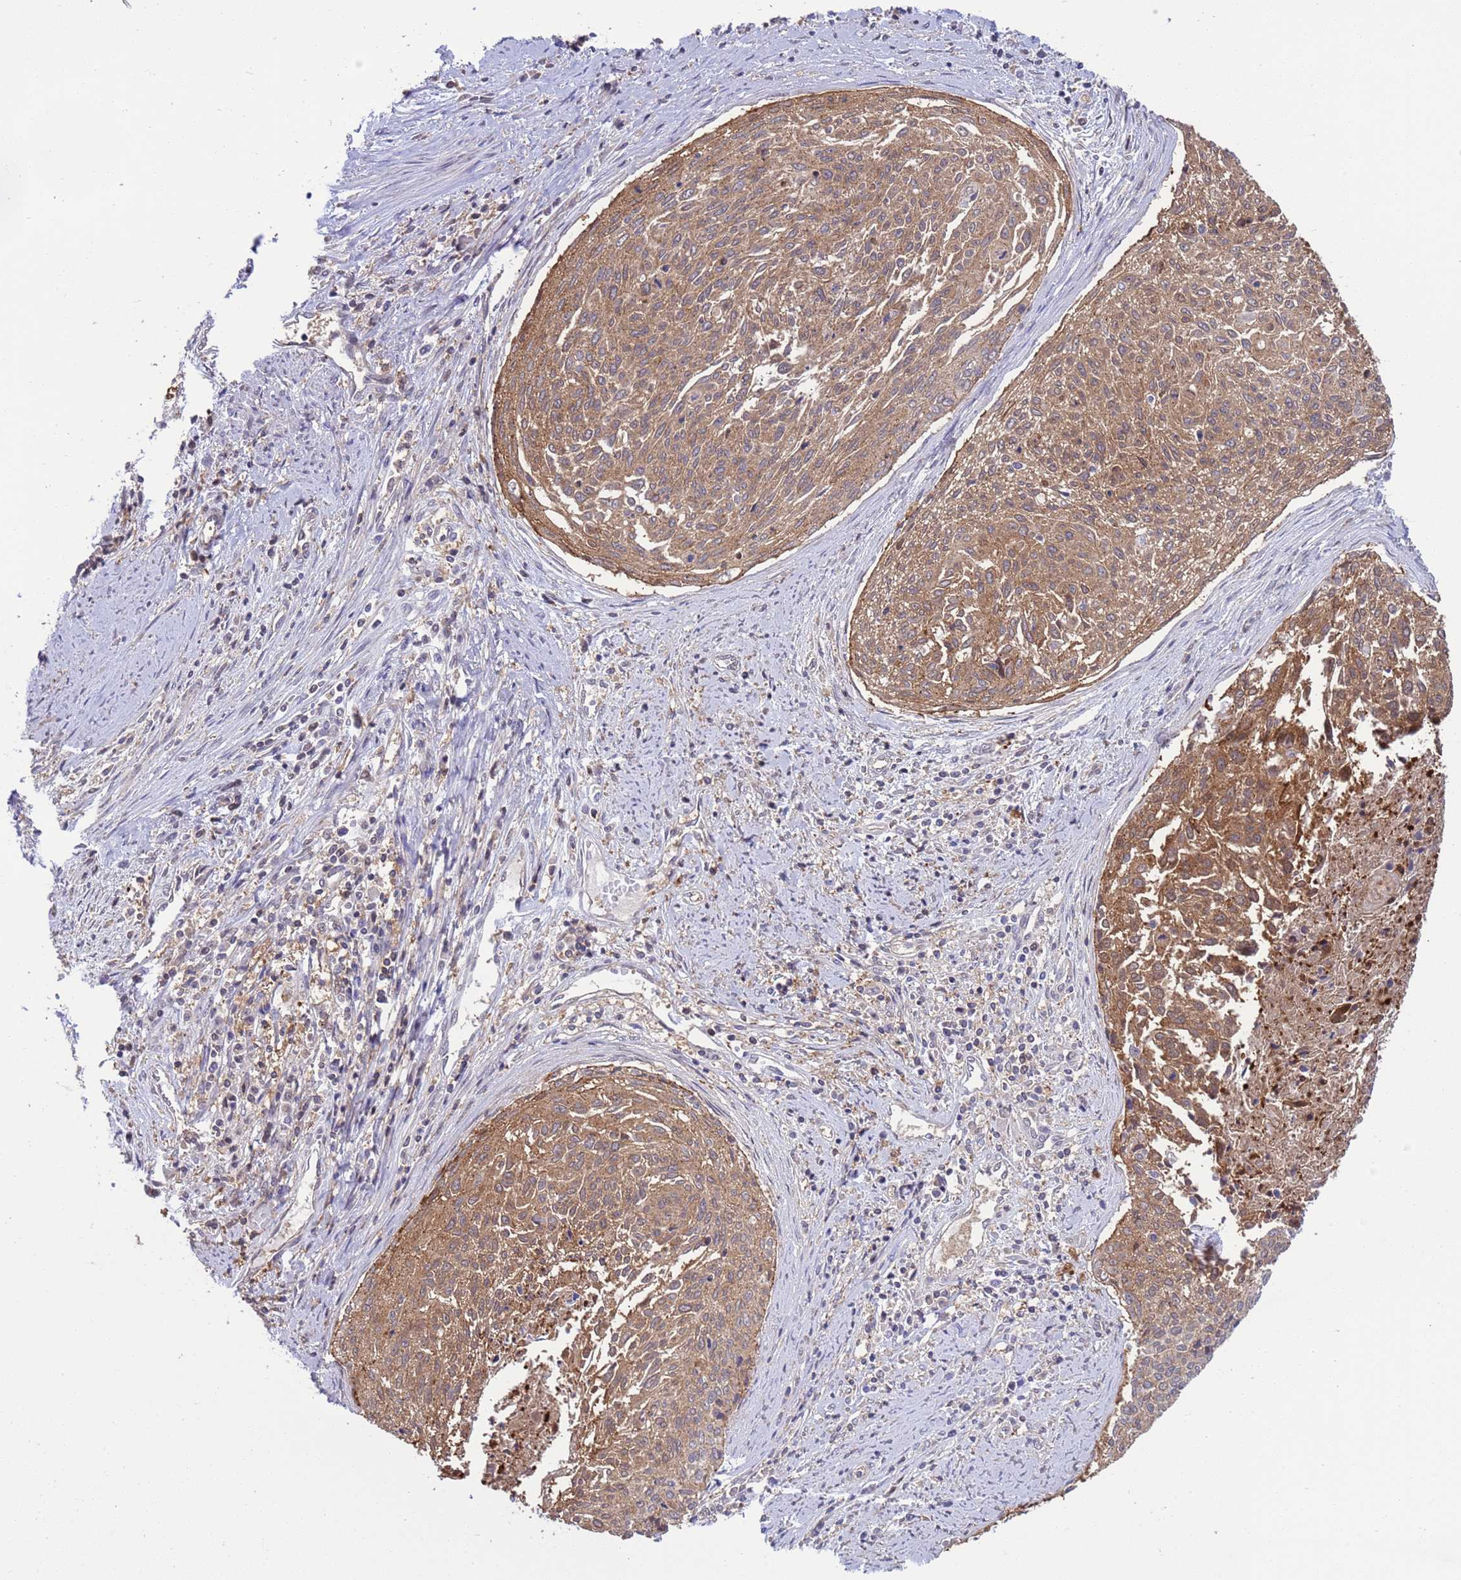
{"staining": {"intensity": "moderate", "quantity": ">75%", "location": "cytoplasmic/membranous"}, "tissue": "cervical cancer", "cell_type": "Tumor cells", "image_type": "cancer", "snomed": [{"axis": "morphology", "description": "Squamous cell carcinoma, NOS"}, {"axis": "topography", "description": "Cervix"}], "caption": "Human squamous cell carcinoma (cervical) stained with a brown dye exhibits moderate cytoplasmic/membranous positive staining in about >75% of tumor cells.", "gene": "GJA10", "patient": {"sex": "female", "age": 55}}